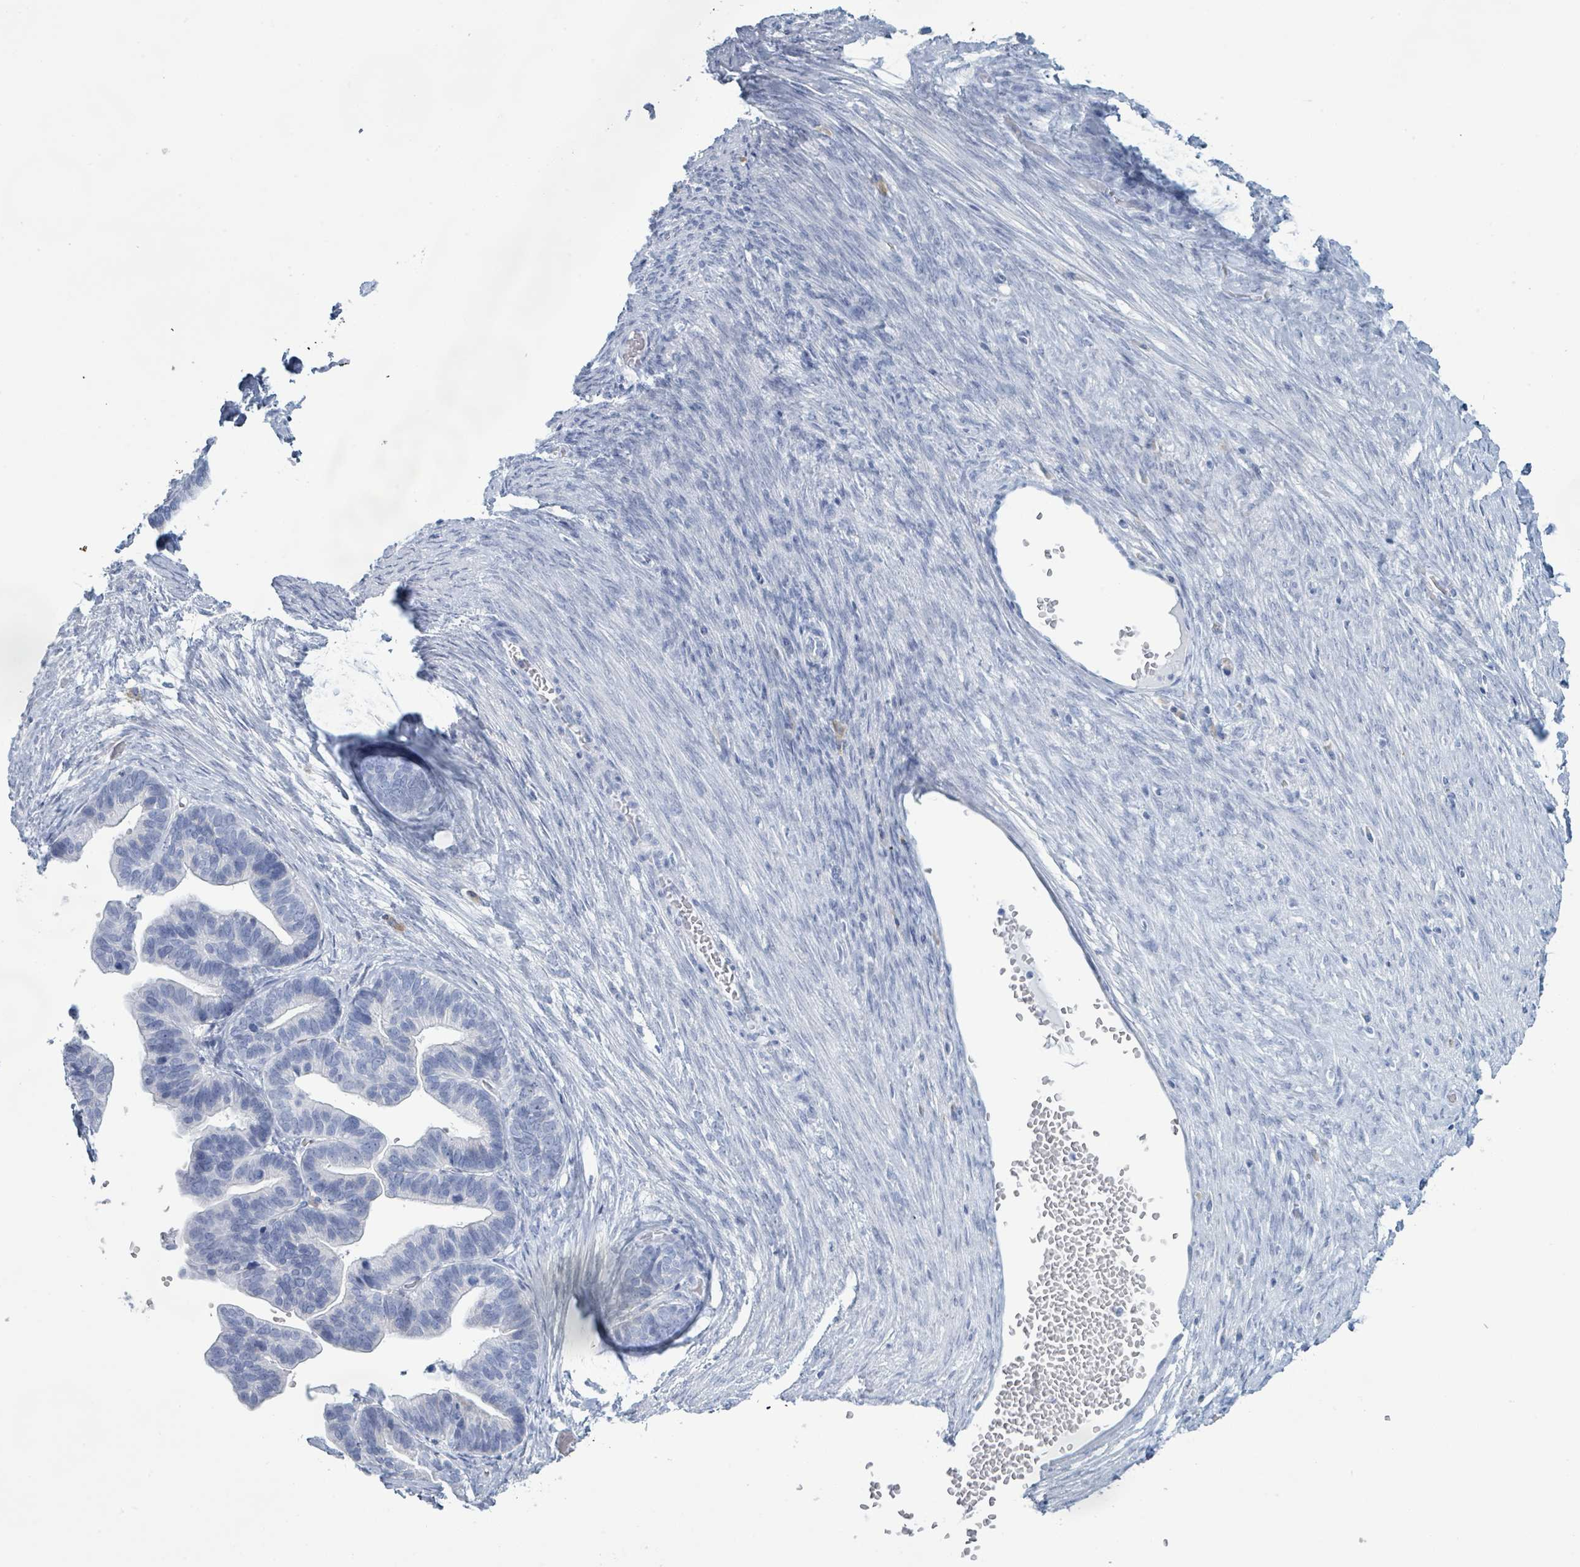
{"staining": {"intensity": "negative", "quantity": "none", "location": "none"}, "tissue": "ovarian cancer", "cell_type": "Tumor cells", "image_type": "cancer", "snomed": [{"axis": "morphology", "description": "Cystadenocarcinoma, serous, NOS"}, {"axis": "topography", "description": "Ovary"}], "caption": "A micrograph of human ovarian serous cystadenocarcinoma is negative for staining in tumor cells. Nuclei are stained in blue.", "gene": "PGA3", "patient": {"sex": "female", "age": 56}}